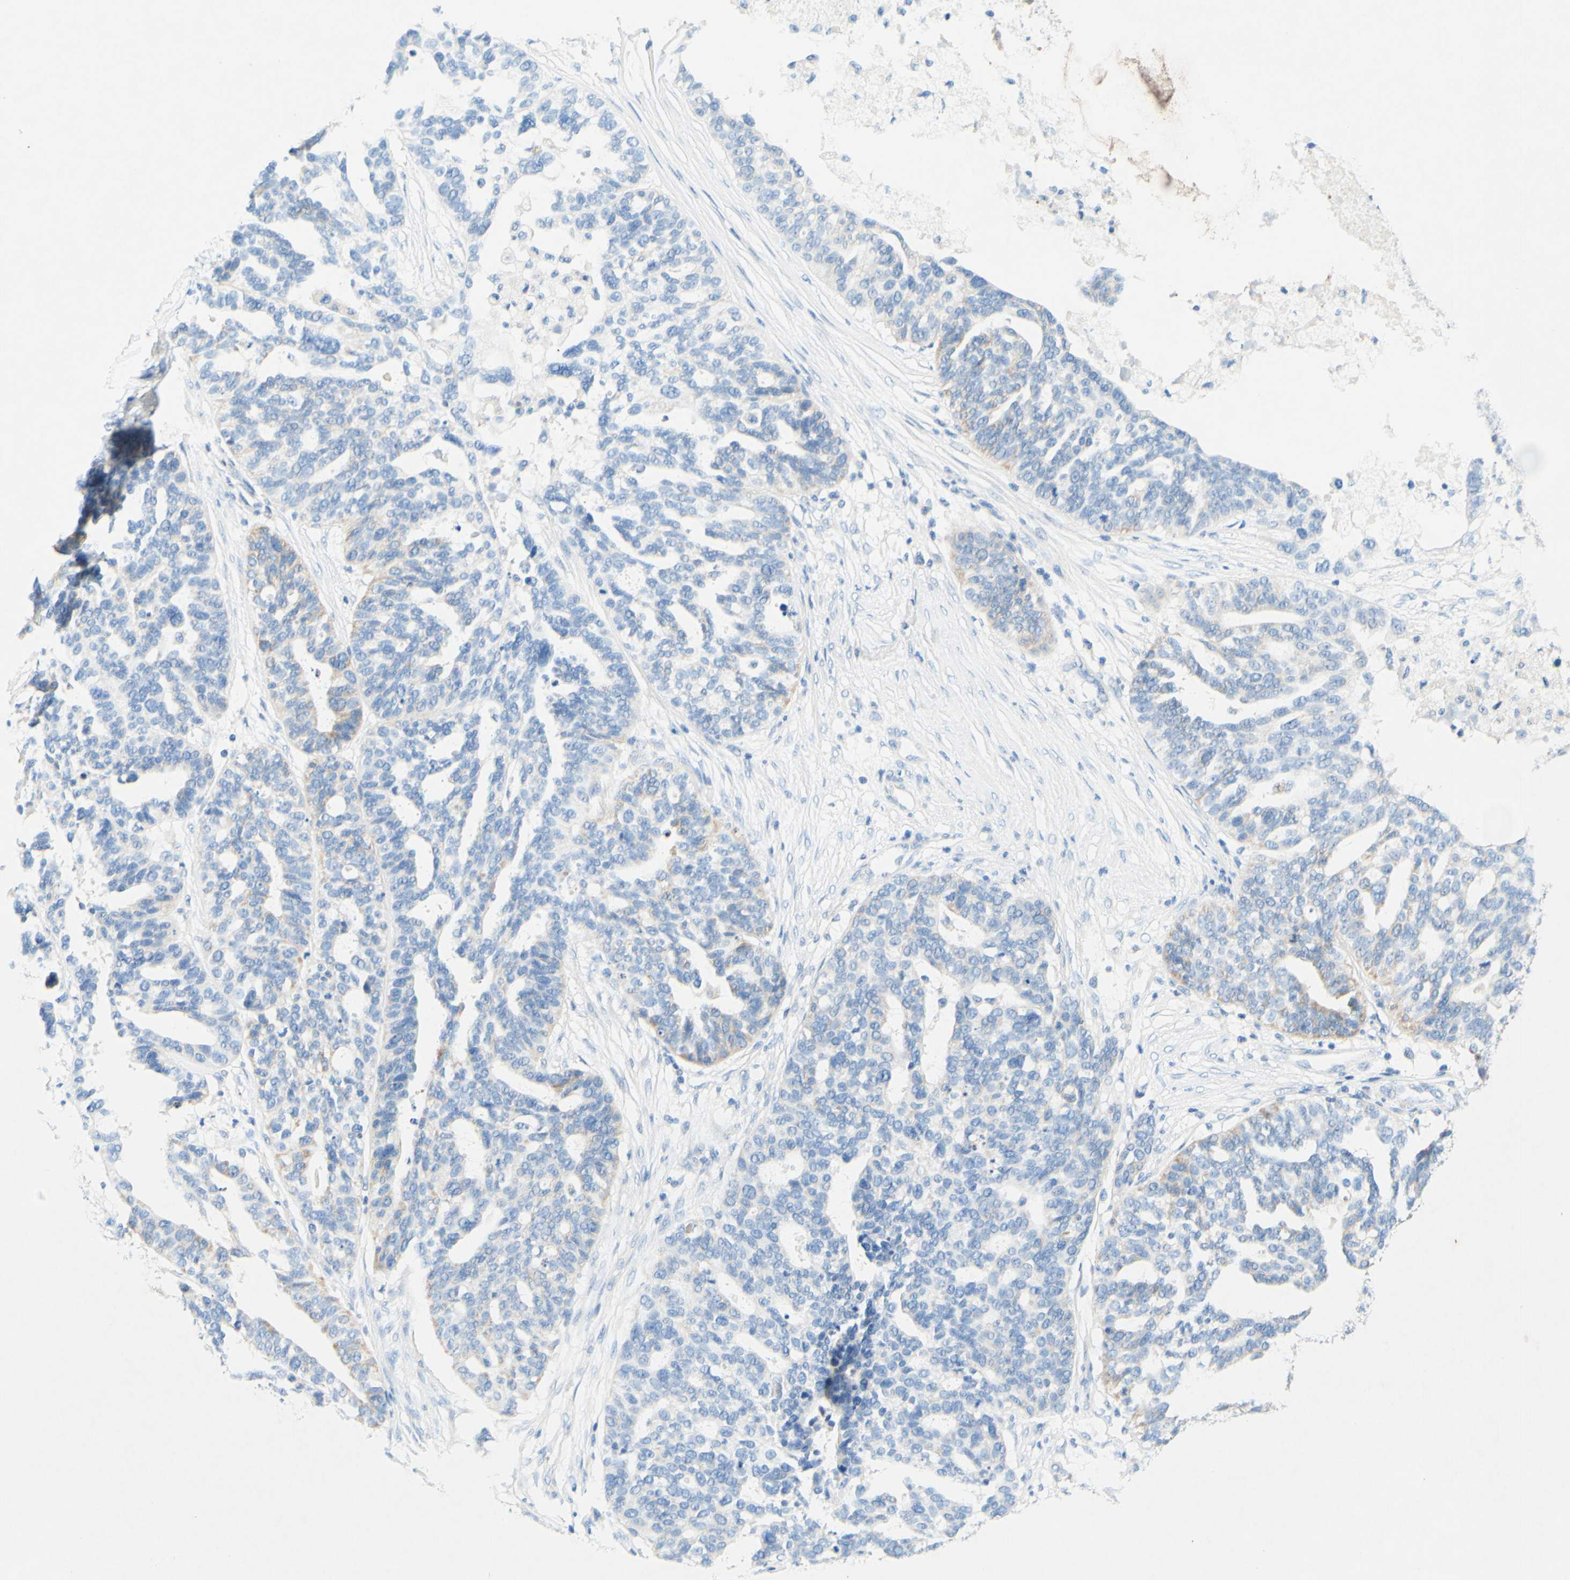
{"staining": {"intensity": "weak", "quantity": "<25%", "location": "cytoplasmic/membranous"}, "tissue": "ovarian cancer", "cell_type": "Tumor cells", "image_type": "cancer", "snomed": [{"axis": "morphology", "description": "Cystadenocarcinoma, serous, NOS"}, {"axis": "topography", "description": "Ovary"}], "caption": "DAB (3,3'-diaminobenzidine) immunohistochemical staining of human serous cystadenocarcinoma (ovarian) reveals no significant positivity in tumor cells.", "gene": "SLC46A1", "patient": {"sex": "female", "age": 59}}